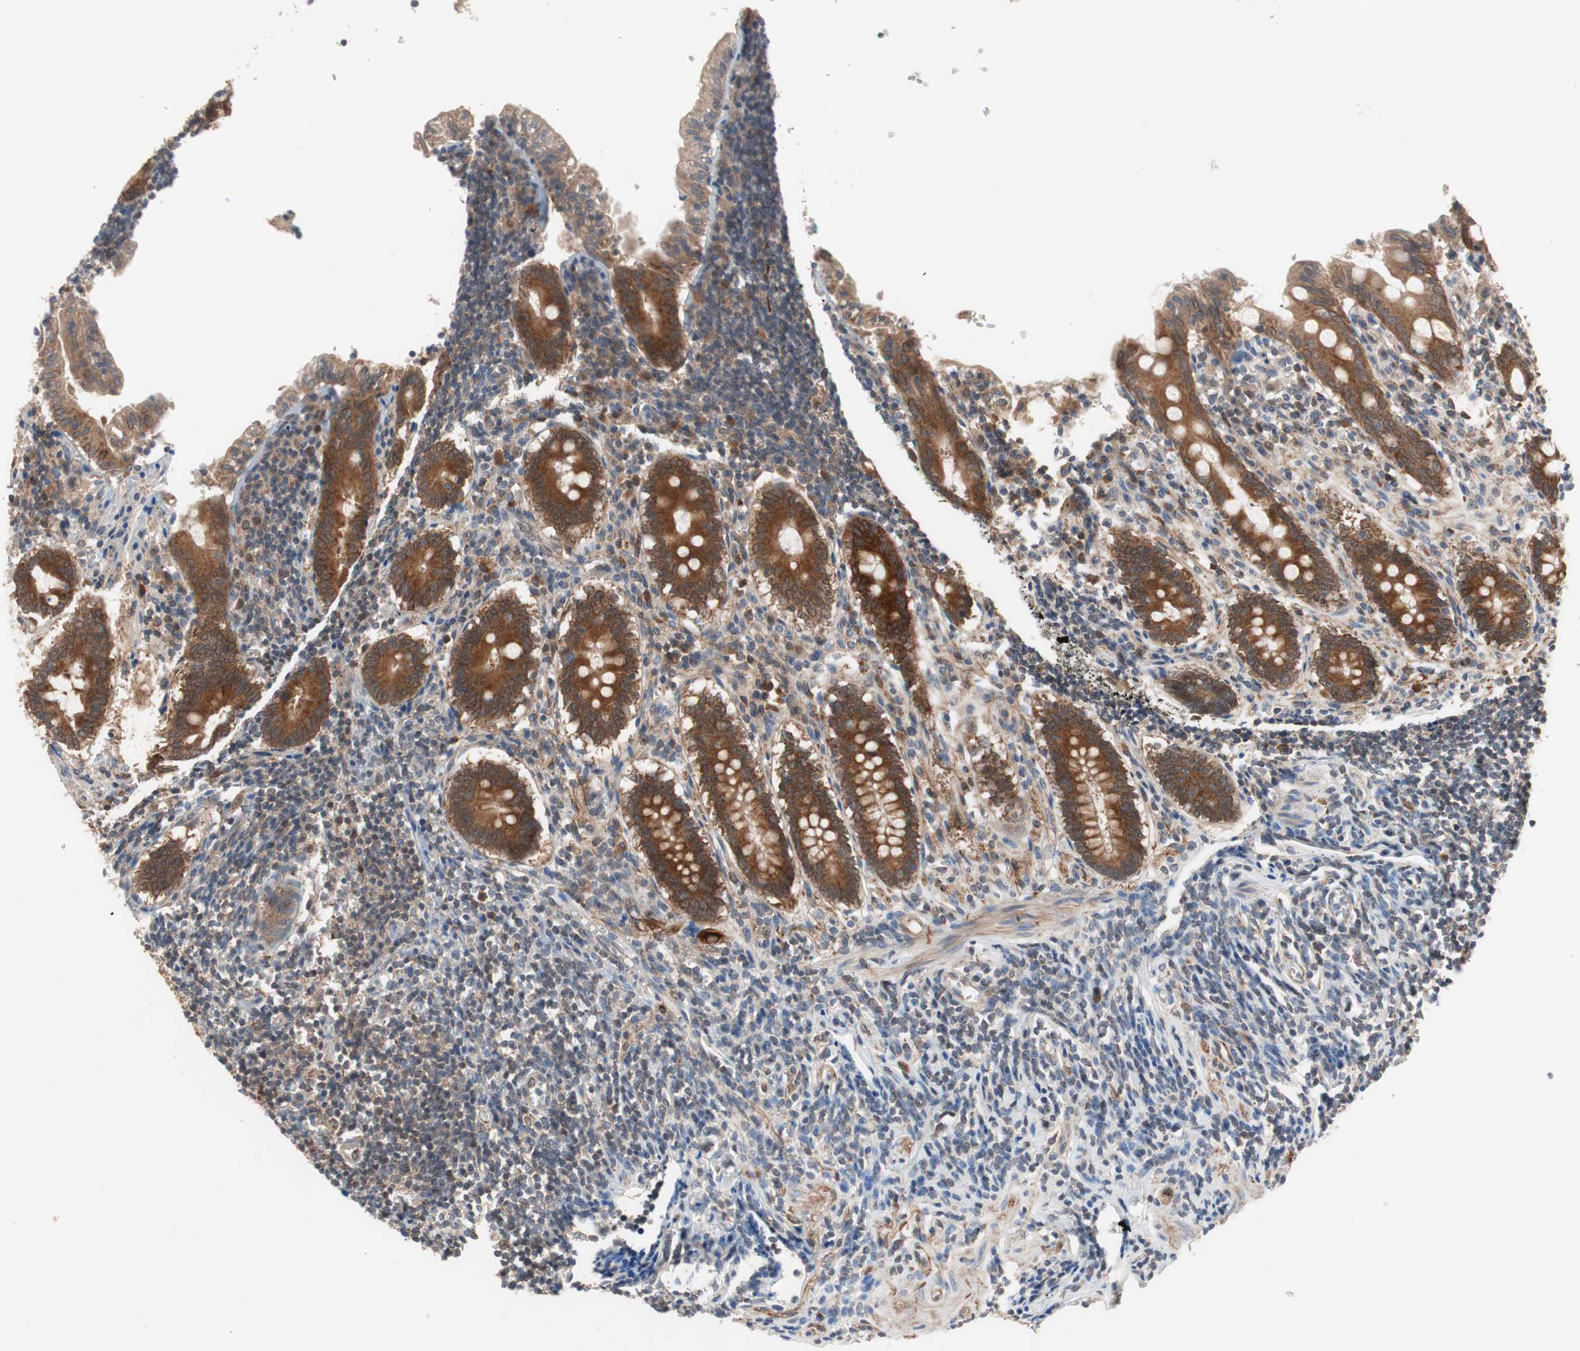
{"staining": {"intensity": "strong", "quantity": ">75%", "location": "cytoplasmic/membranous"}, "tissue": "appendix", "cell_type": "Glandular cells", "image_type": "normal", "snomed": [{"axis": "morphology", "description": "Normal tissue, NOS"}, {"axis": "topography", "description": "Appendix"}], "caption": "Strong cytoplasmic/membranous positivity for a protein is present in approximately >75% of glandular cells of unremarkable appendix using immunohistochemistry.", "gene": "HMBS", "patient": {"sex": "female", "age": 50}}